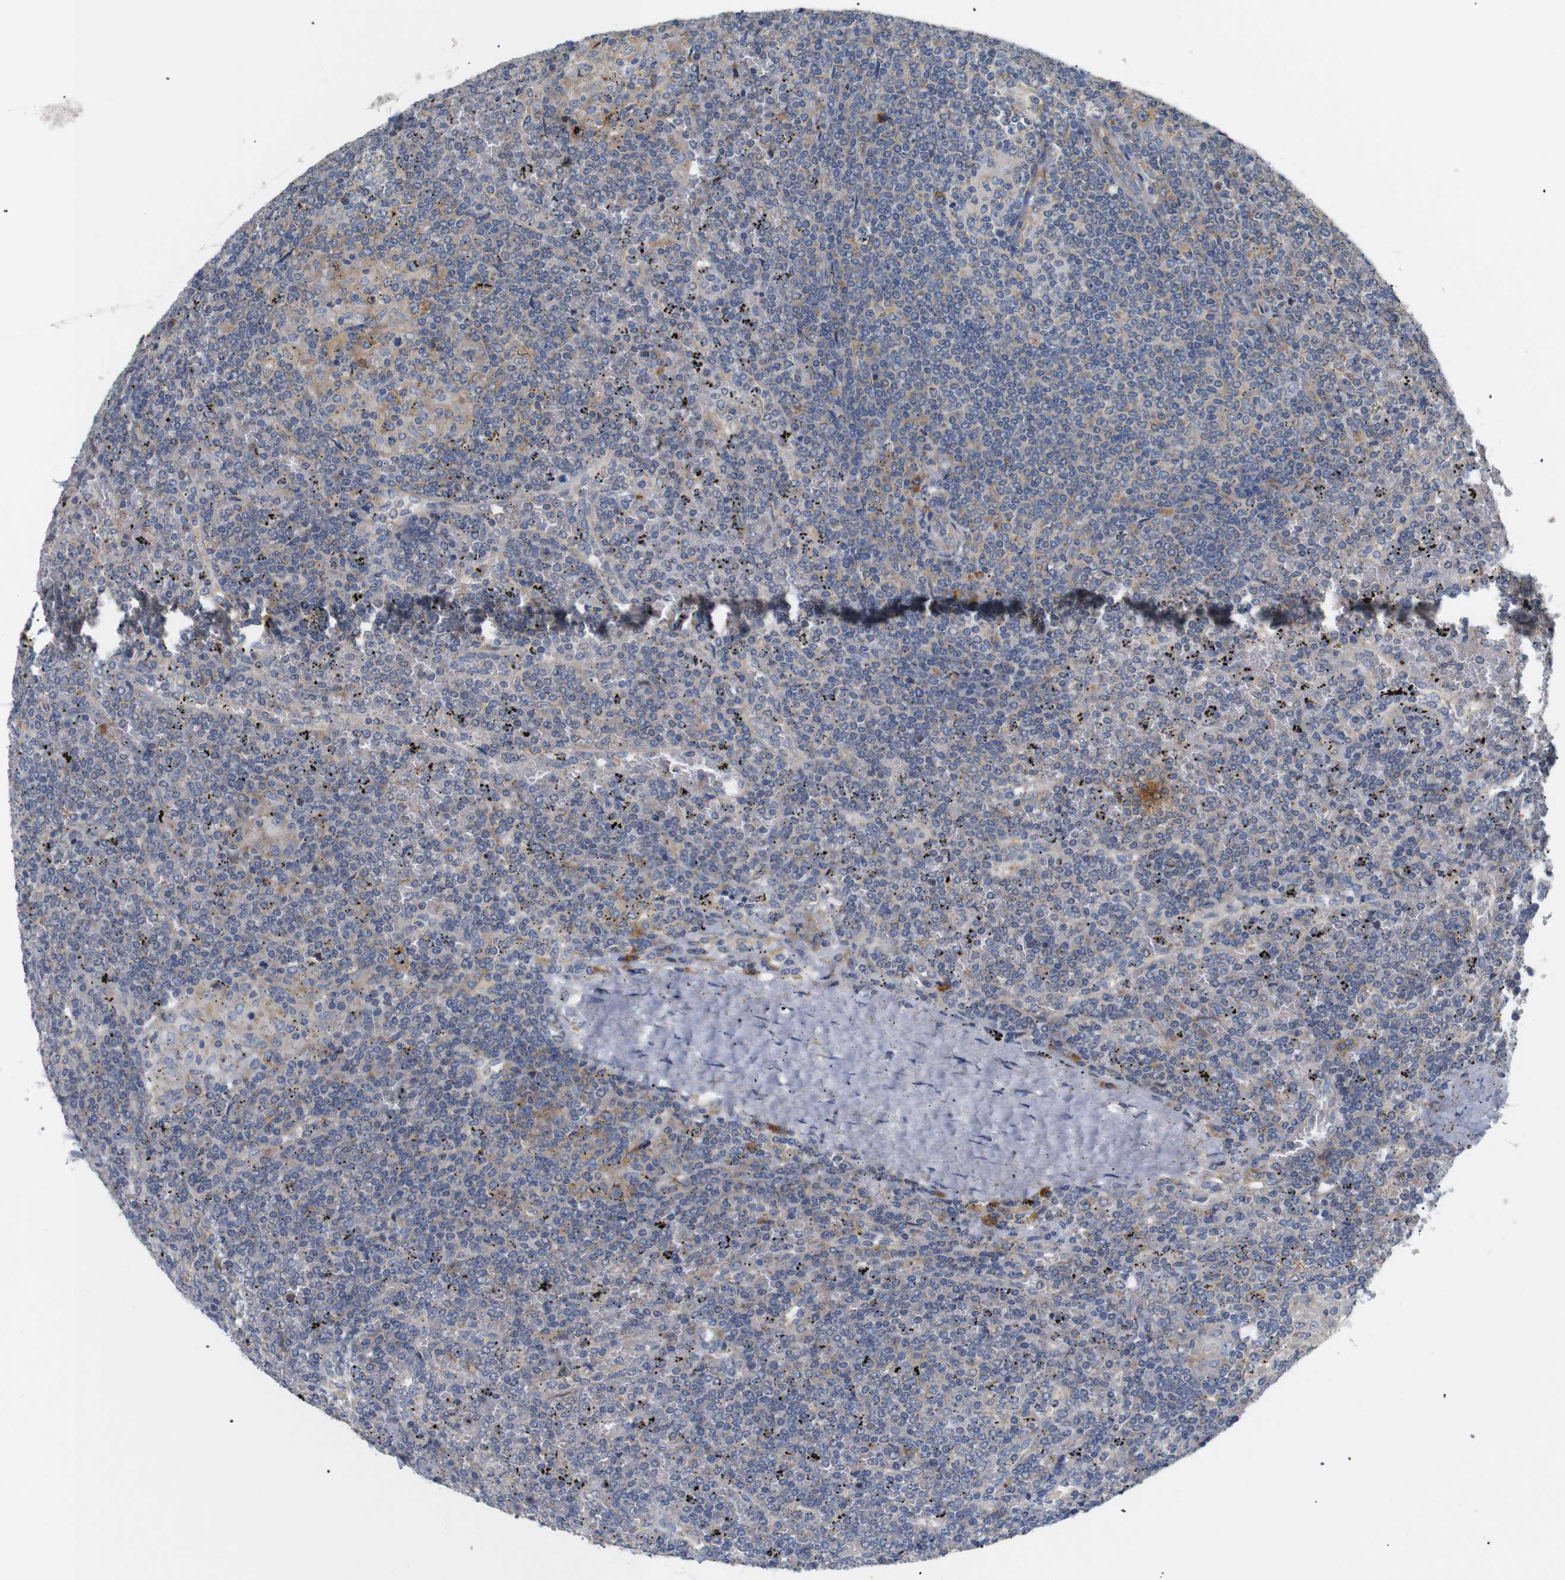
{"staining": {"intensity": "moderate", "quantity": "<25%", "location": "cytoplasmic/membranous"}, "tissue": "lymphoma", "cell_type": "Tumor cells", "image_type": "cancer", "snomed": [{"axis": "morphology", "description": "Malignant lymphoma, non-Hodgkin's type, Low grade"}, {"axis": "topography", "description": "Spleen"}], "caption": "The photomicrograph reveals a brown stain indicating the presence of a protein in the cytoplasmic/membranous of tumor cells in lymphoma. (Stains: DAB (3,3'-diaminobenzidine) in brown, nuclei in blue, Microscopy: brightfield microscopy at high magnification).", "gene": "TRIM5", "patient": {"sex": "female", "age": 19}}